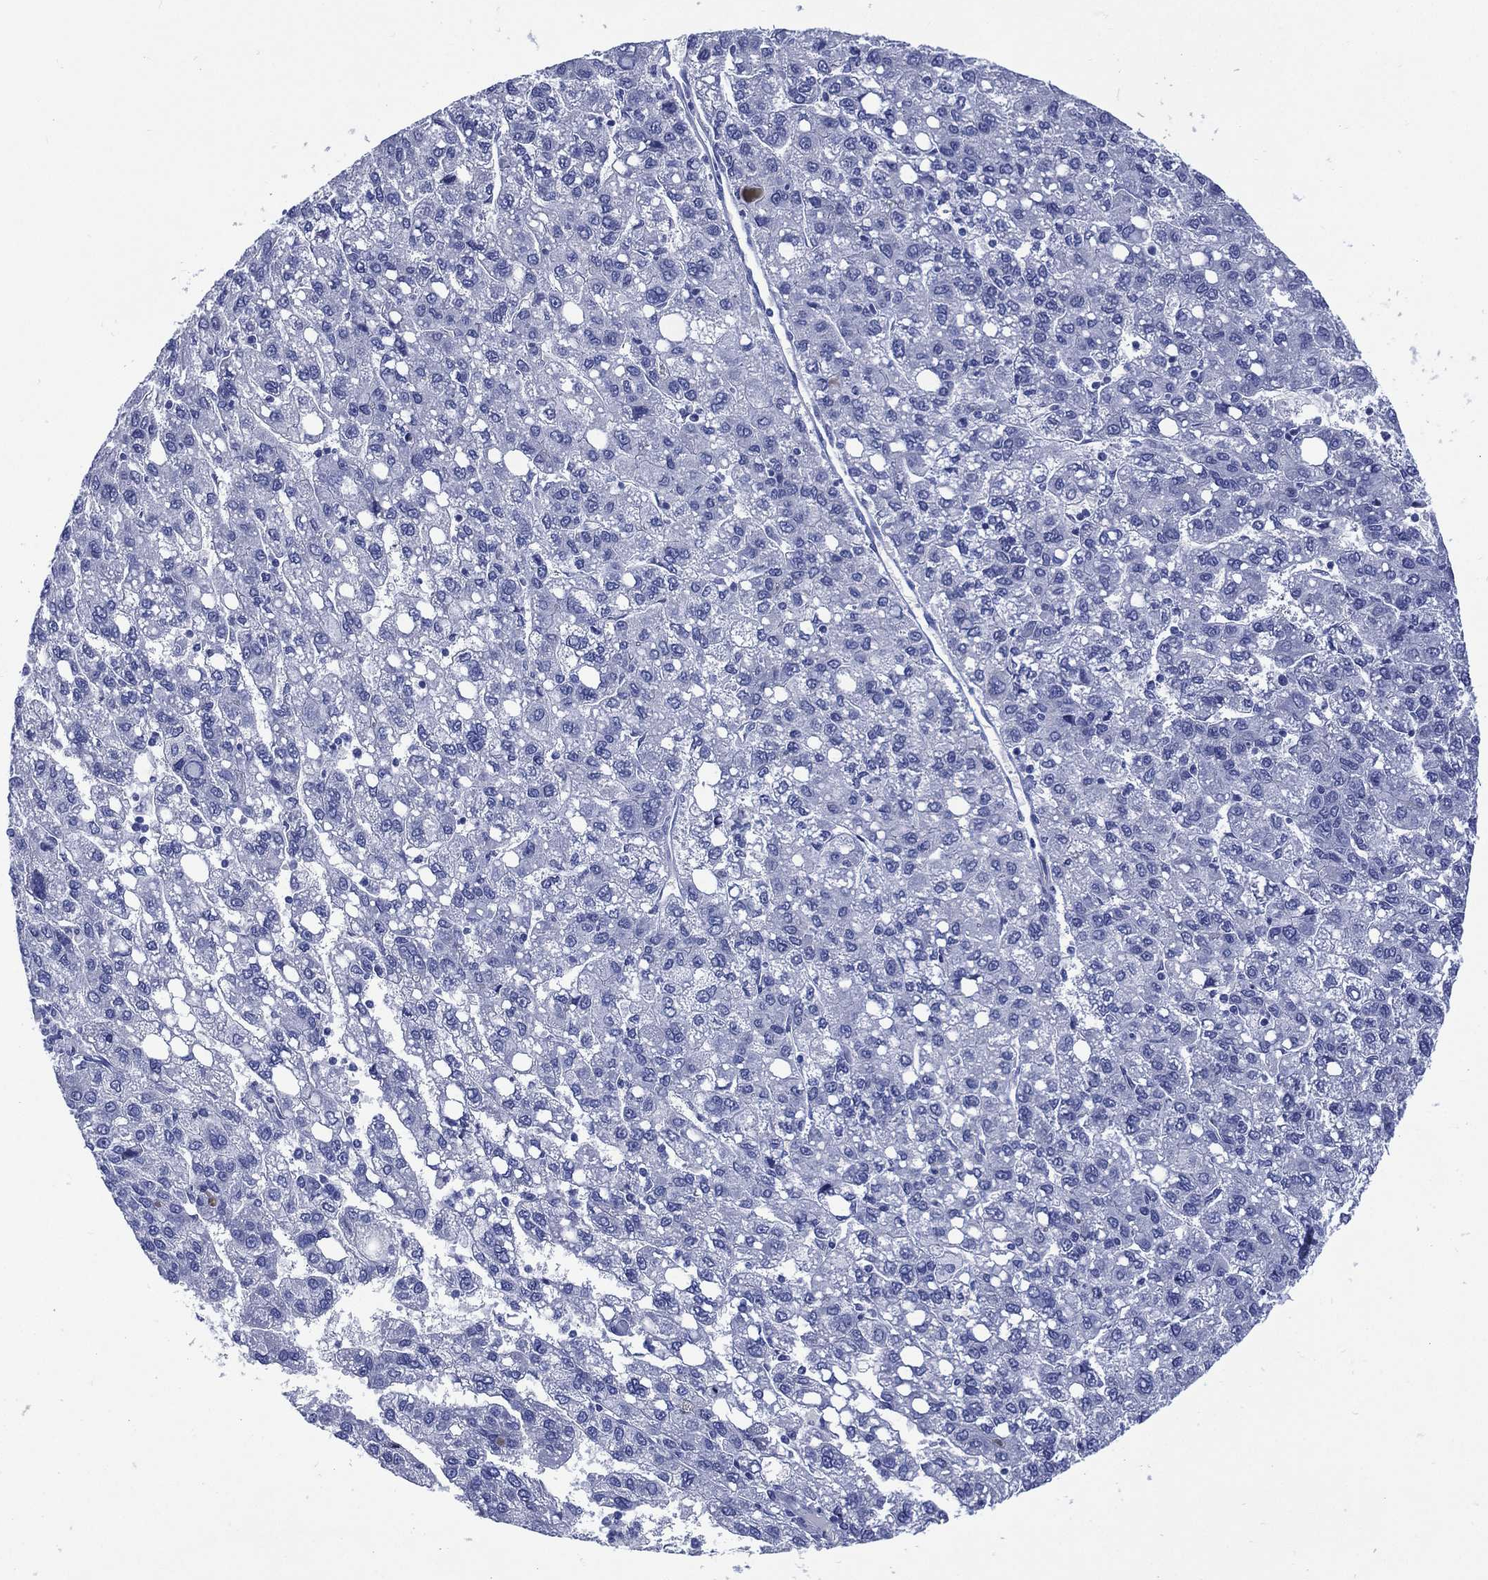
{"staining": {"intensity": "negative", "quantity": "none", "location": "none"}, "tissue": "liver cancer", "cell_type": "Tumor cells", "image_type": "cancer", "snomed": [{"axis": "morphology", "description": "Carcinoma, Hepatocellular, NOS"}, {"axis": "topography", "description": "Liver"}], "caption": "High magnification brightfield microscopy of hepatocellular carcinoma (liver) stained with DAB (brown) and counterstained with hematoxylin (blue): tumor cells show no significant positivity.", "gene": "SHCBP1L", "patient": {"sex": "female", "age": 82}}